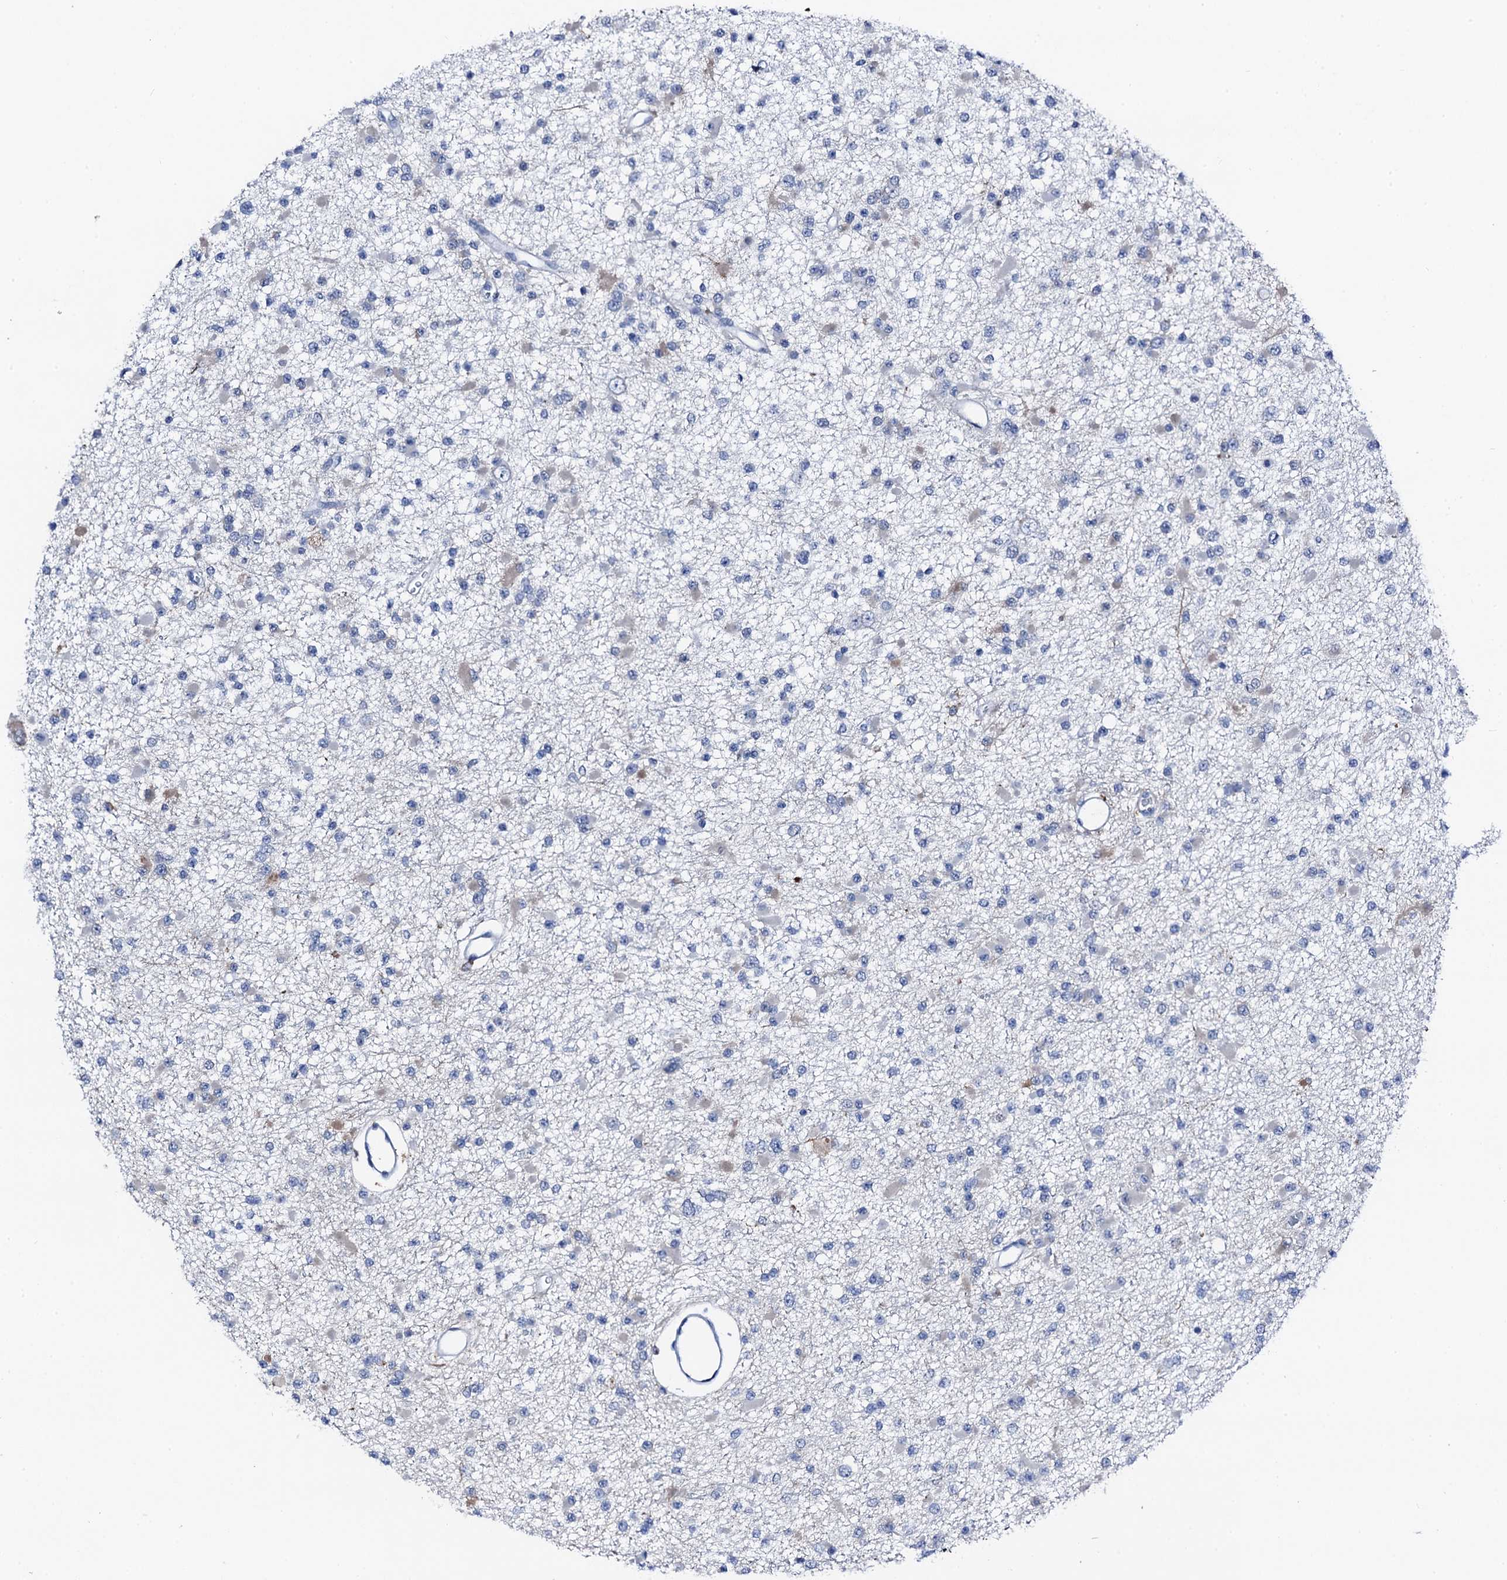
{"staining": {"intensity": "negative", "quantity": "none", "location": "none"}, "tissue": "glioma", "cell_type": "Tumor cells", "image_type": "cancer", "snomed": [{"axis": "morphology", "description": "Glioma, malignant, Low grade"}, {"axis": "topography", "description": "Brain"}], "caption": "Human glioma stained for a protein using immunohistochemistry displays no expression in tumor cells.", "gene": "TRAFD1", "patient": {"sex": "female", "age": 22}}